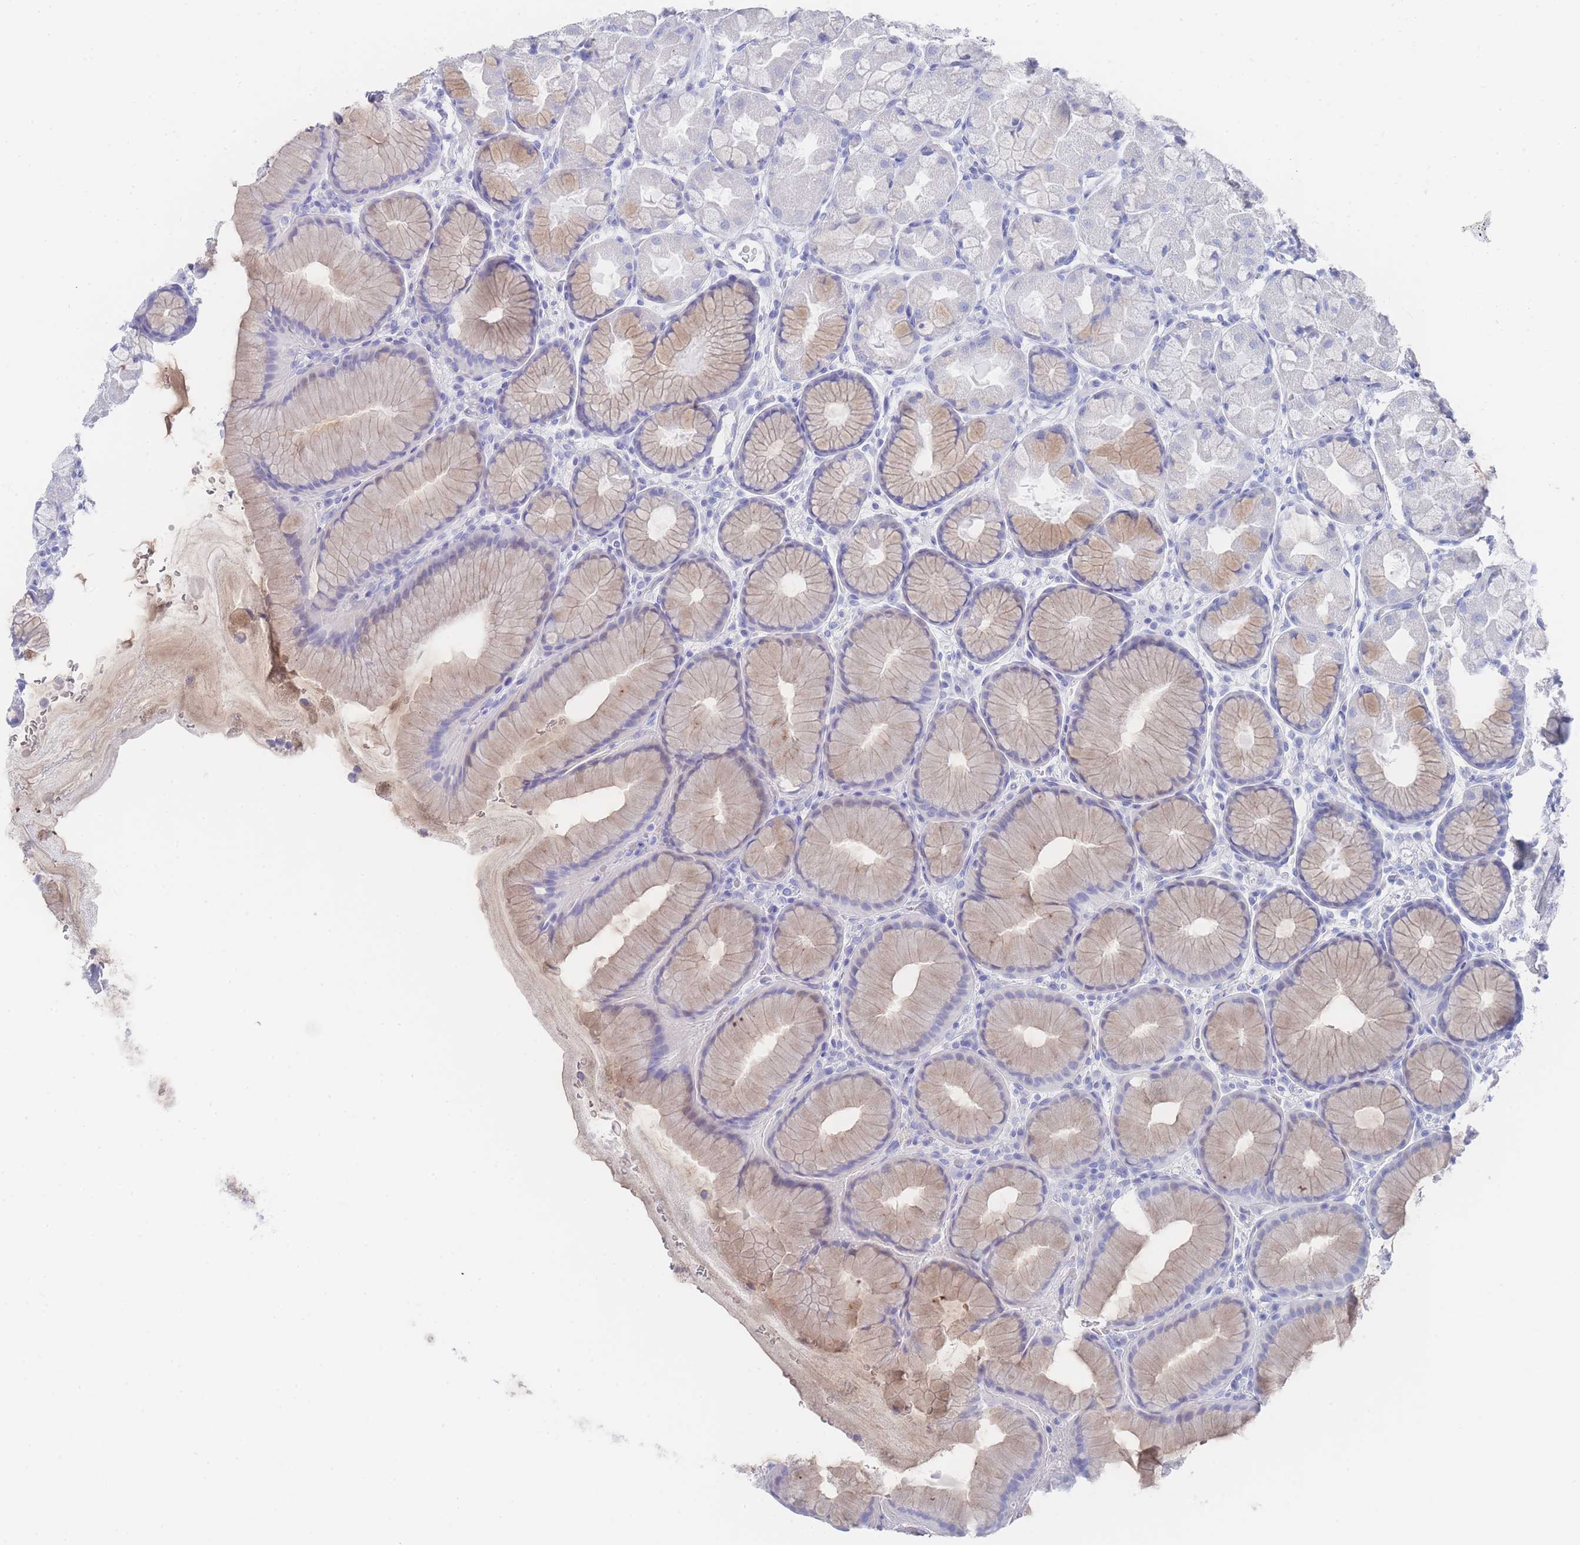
{"staining": {"intensity": "weak", "quantity": "<25%", "location": "cytoplasmic/membranous"}, "tissue": "stomach", "cell_type": "Glandular cells", "image_type": "normal", "snomed": [{"axis": "morphology", "description": "Normal tissue, NOS"}, {"axis": "topography", "description": "Stomach"}], "caption": "Normal stomach was stained to show a protein in brown. There is no significant expression in glandular cells.", "gene": "LRRC37A2", "patient": {"sex": "male", "age": 57}}